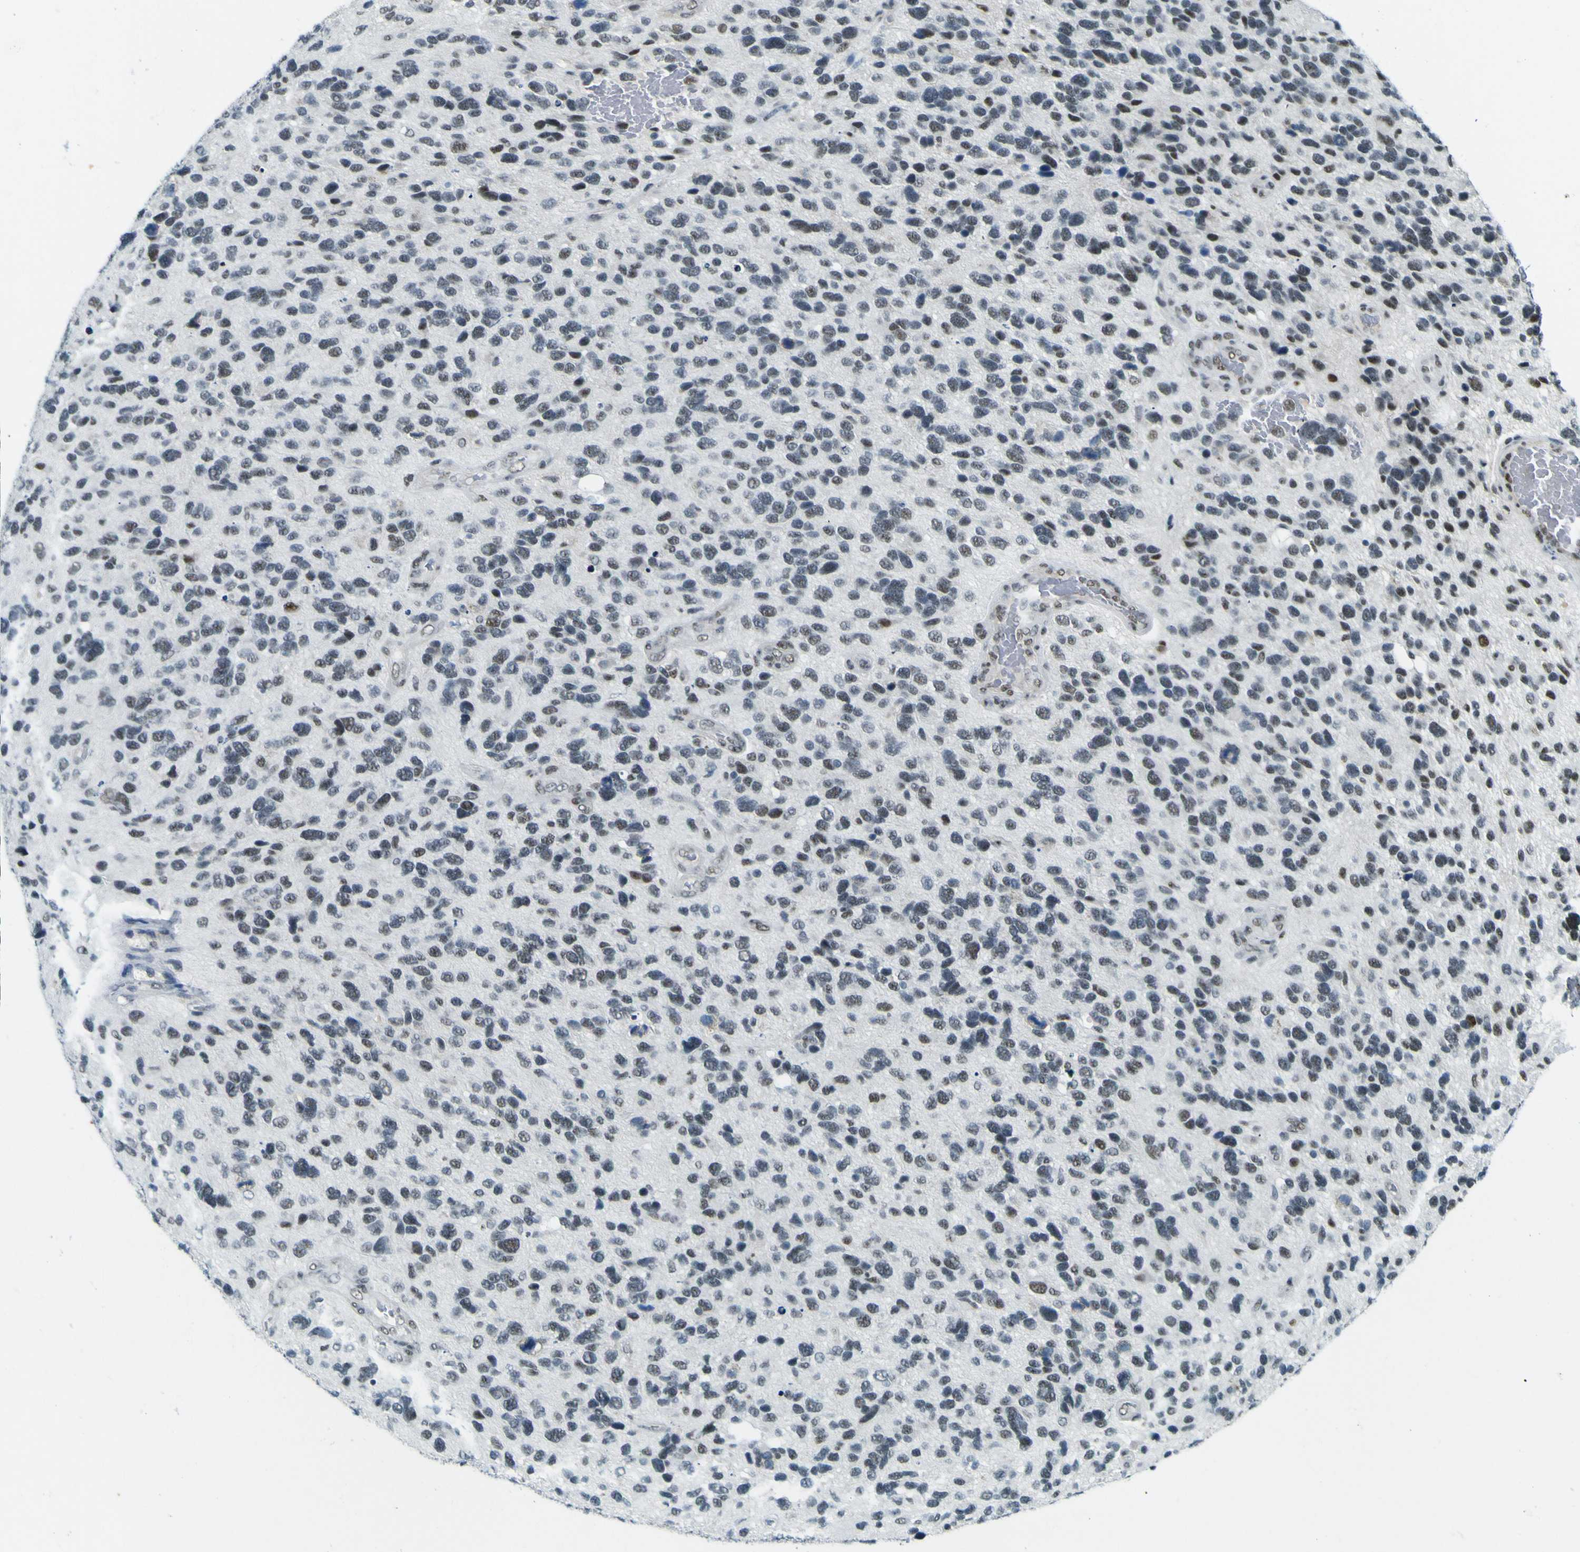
{"staining": {"intensity": "weak", "quantity": "<25%", "location": "nuclear"}, "tissue": "glioma", "cell_type": "Tumor cells", "image_type": "cancer", "snomed": [{"axis": "morphology", "description": "Glioma, malignant, High grade"}, {"axis": "topography", "description": "Brain"}], "caption": "IHC image of glioma stained for a protein (brown), which demonstrates no expression in tumor cells.", "gene": "CEBPG", "patient": {"sex": "female", "age": 58}}